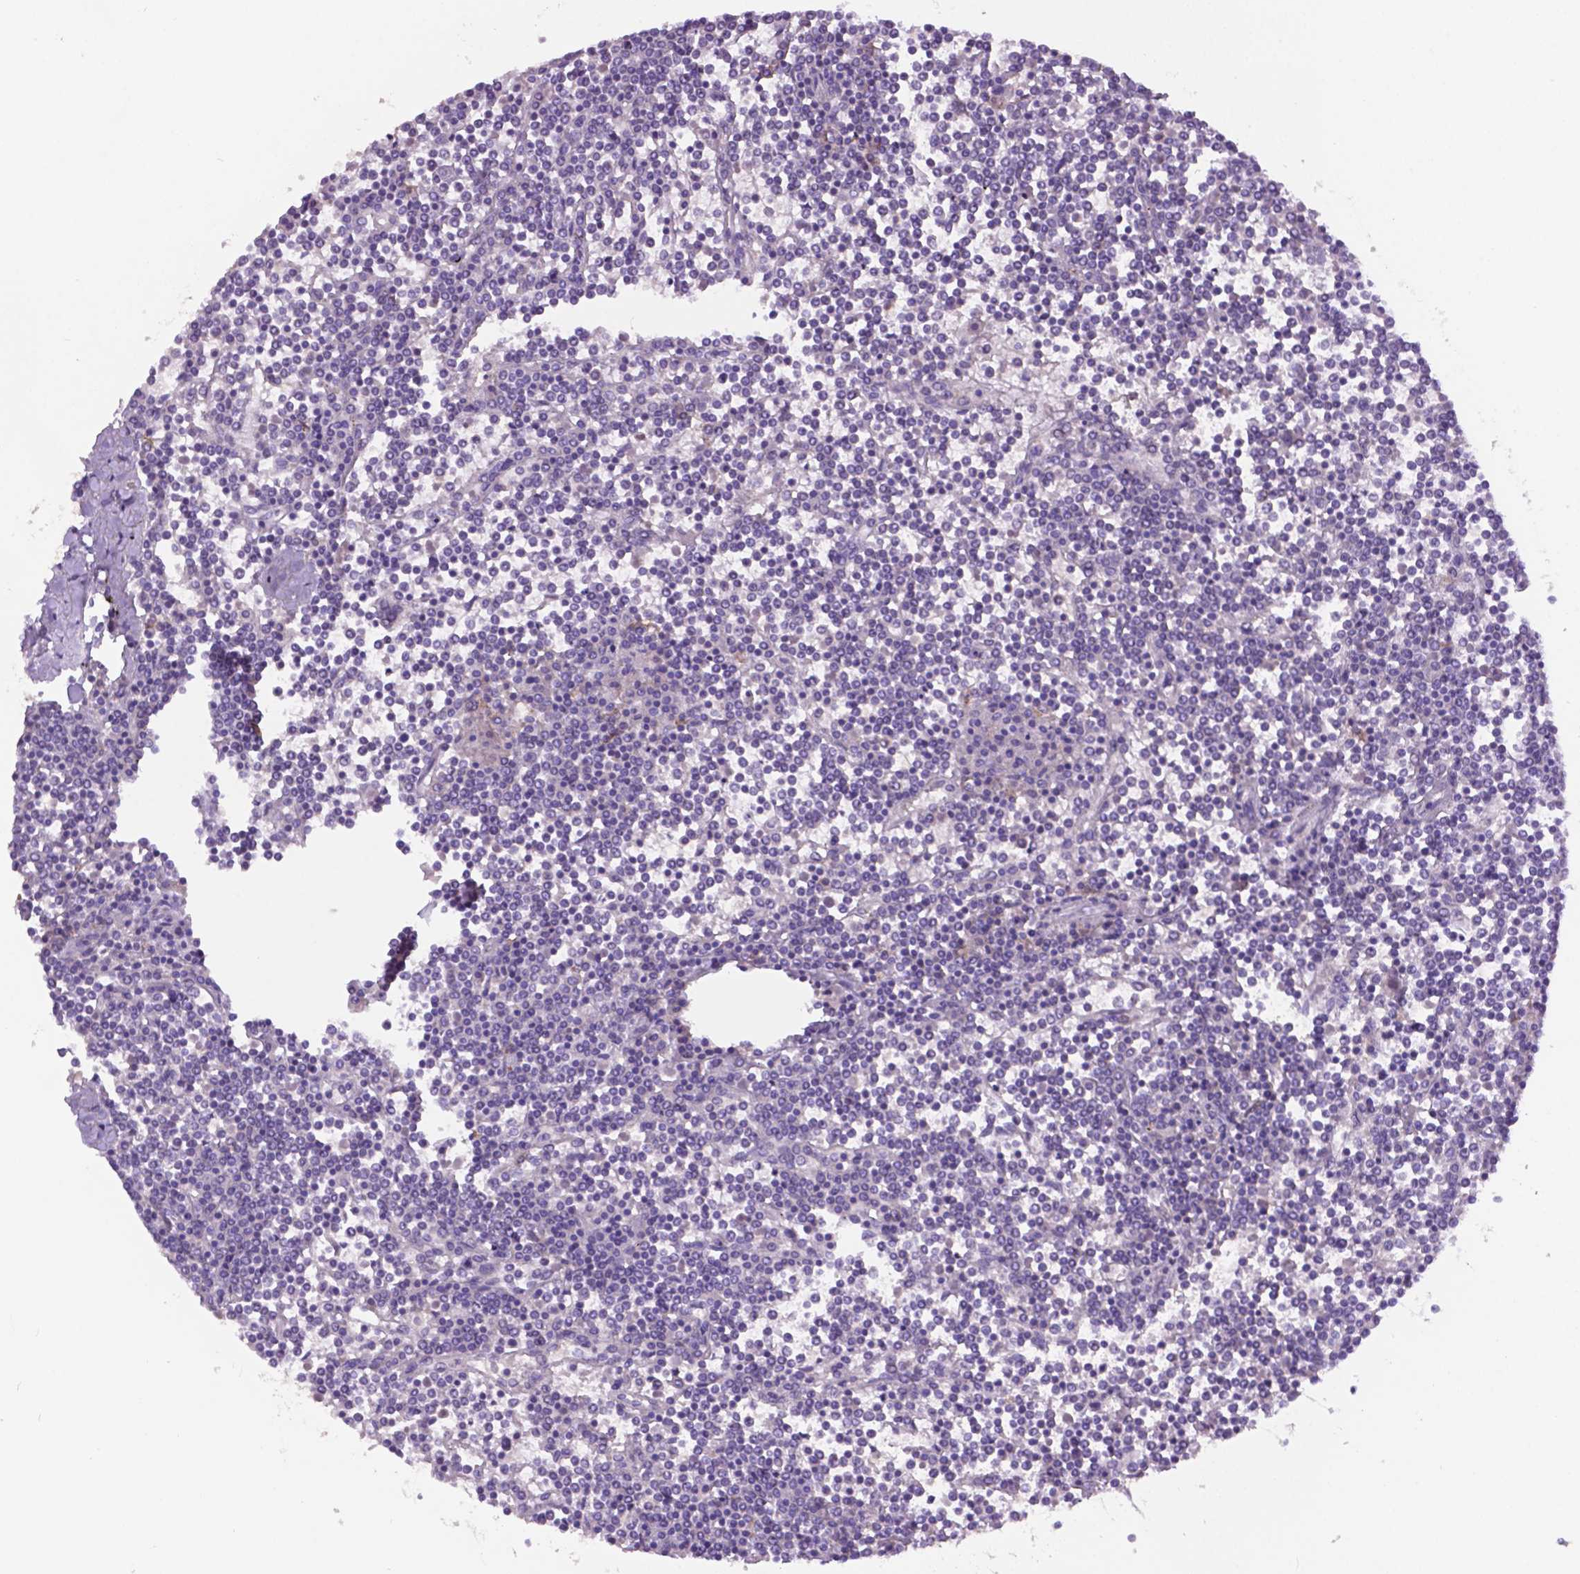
{"staining": {"intensity": "negative", "quantity": "none", "location": "none"}, "tissue": "lymphoma", "cell_type": "Tumor cells", "image_type": "cancer", "snomed": [{"axis": "morphology", "description": "Malignant lymphoma, non-Hodgkin's type, Low grade"}, {"axis": "topography", "description": "Spleen"}], "caption": "The immunohistochemistry photomicrograph has no significant staining in tumor cells of malignant lymphoma, non-Hodgkin's type (low-grade) tissue.", "gene": "PRPS2", "patient": {"sex": "female", "age": 19}}